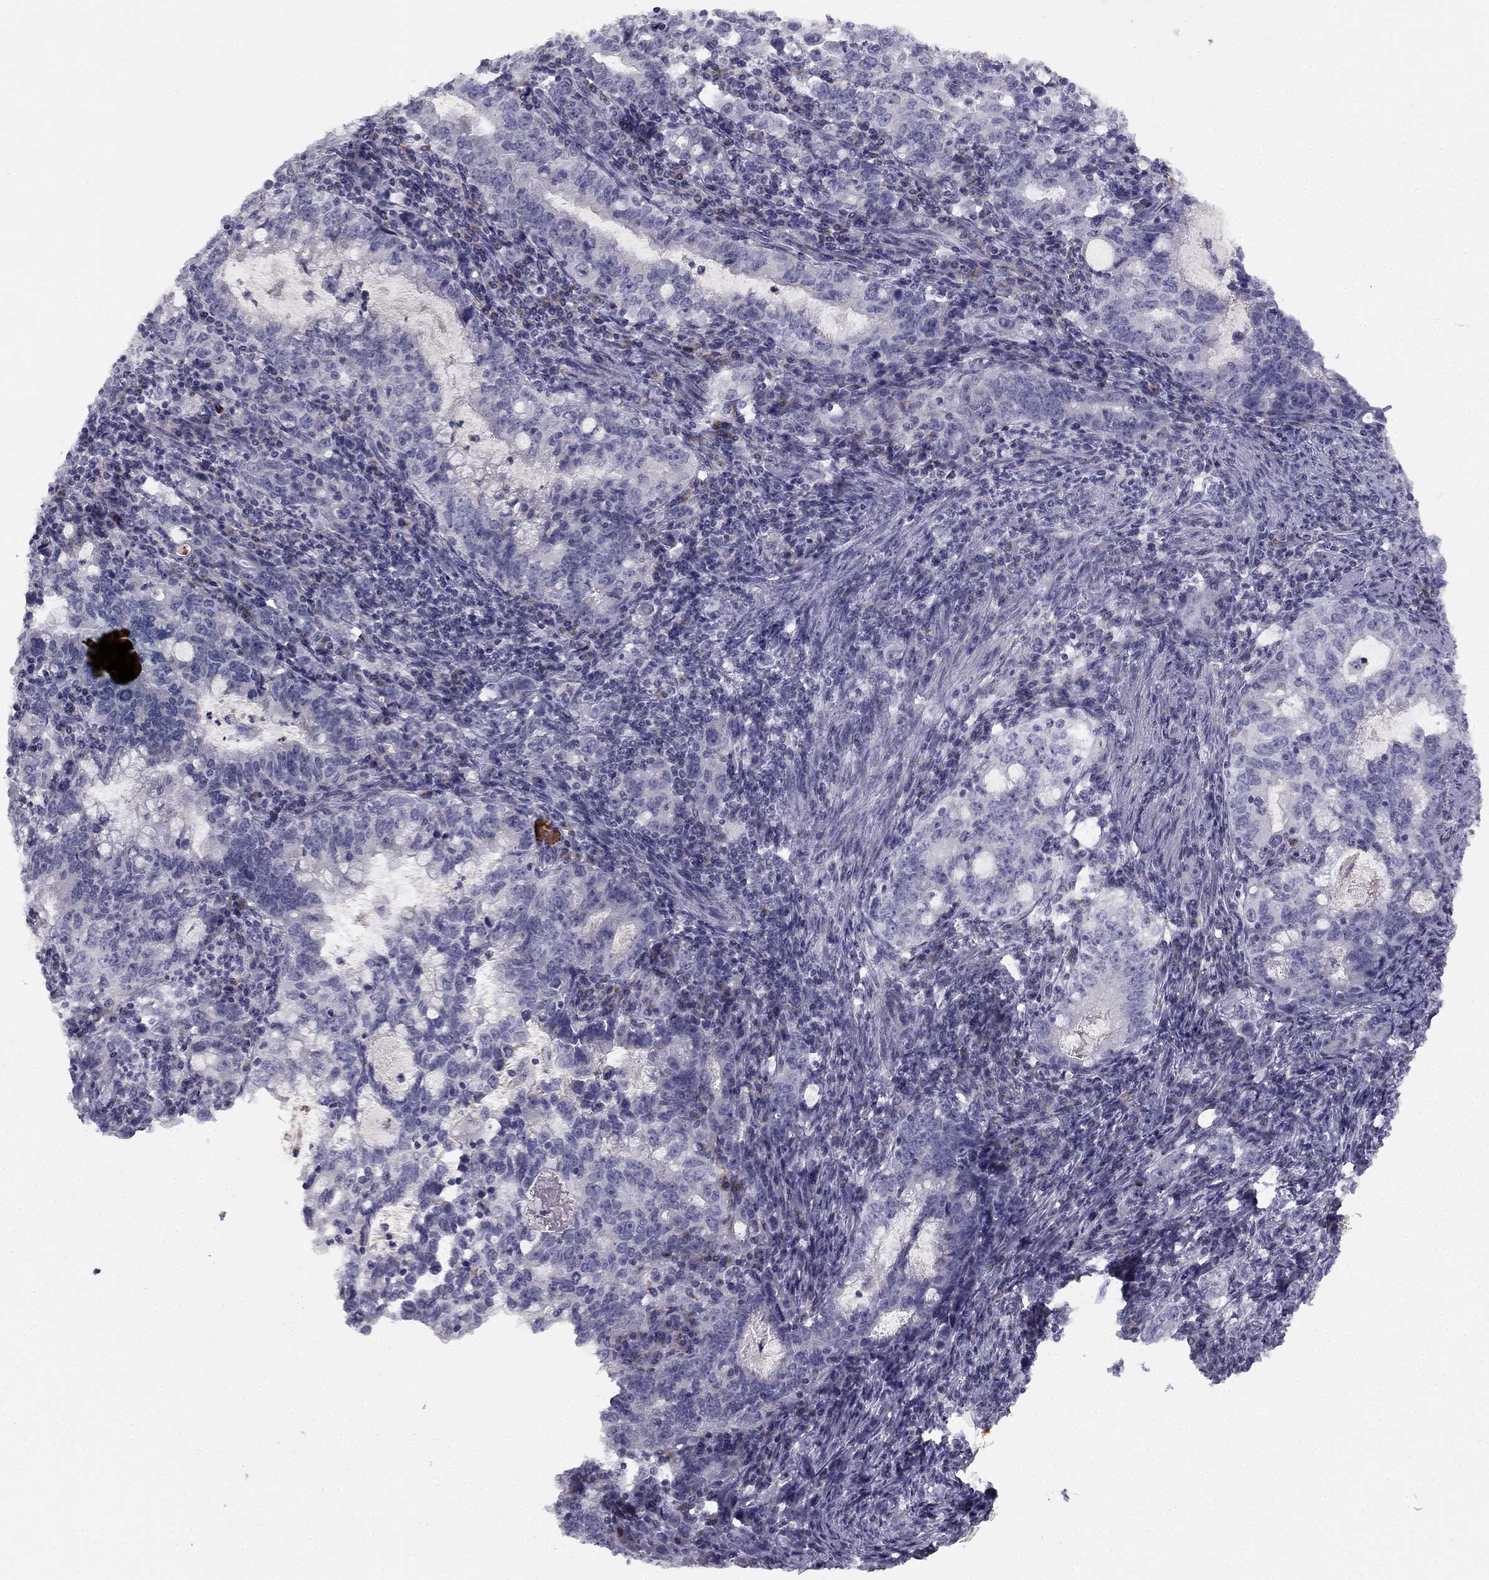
{"staining": {"intensity": "negative", "quantity": "none", "location": "none"}, "tissue": "stomach cancer", "cell_type": "Tumor cells", "image_type": "cancer", "snomed": [{"axis": "morphology", "description": "Adenocarcinoma, NOS"}, {"axis": "topography", "description": "Stomach, lower"}], "caption": "Immunohistochemistry of stomach adenocarcinoma demonstrates no positivity in tumor cells.", "gene": "TRPS1", "patient": {"sex": "female", "age": 72}}